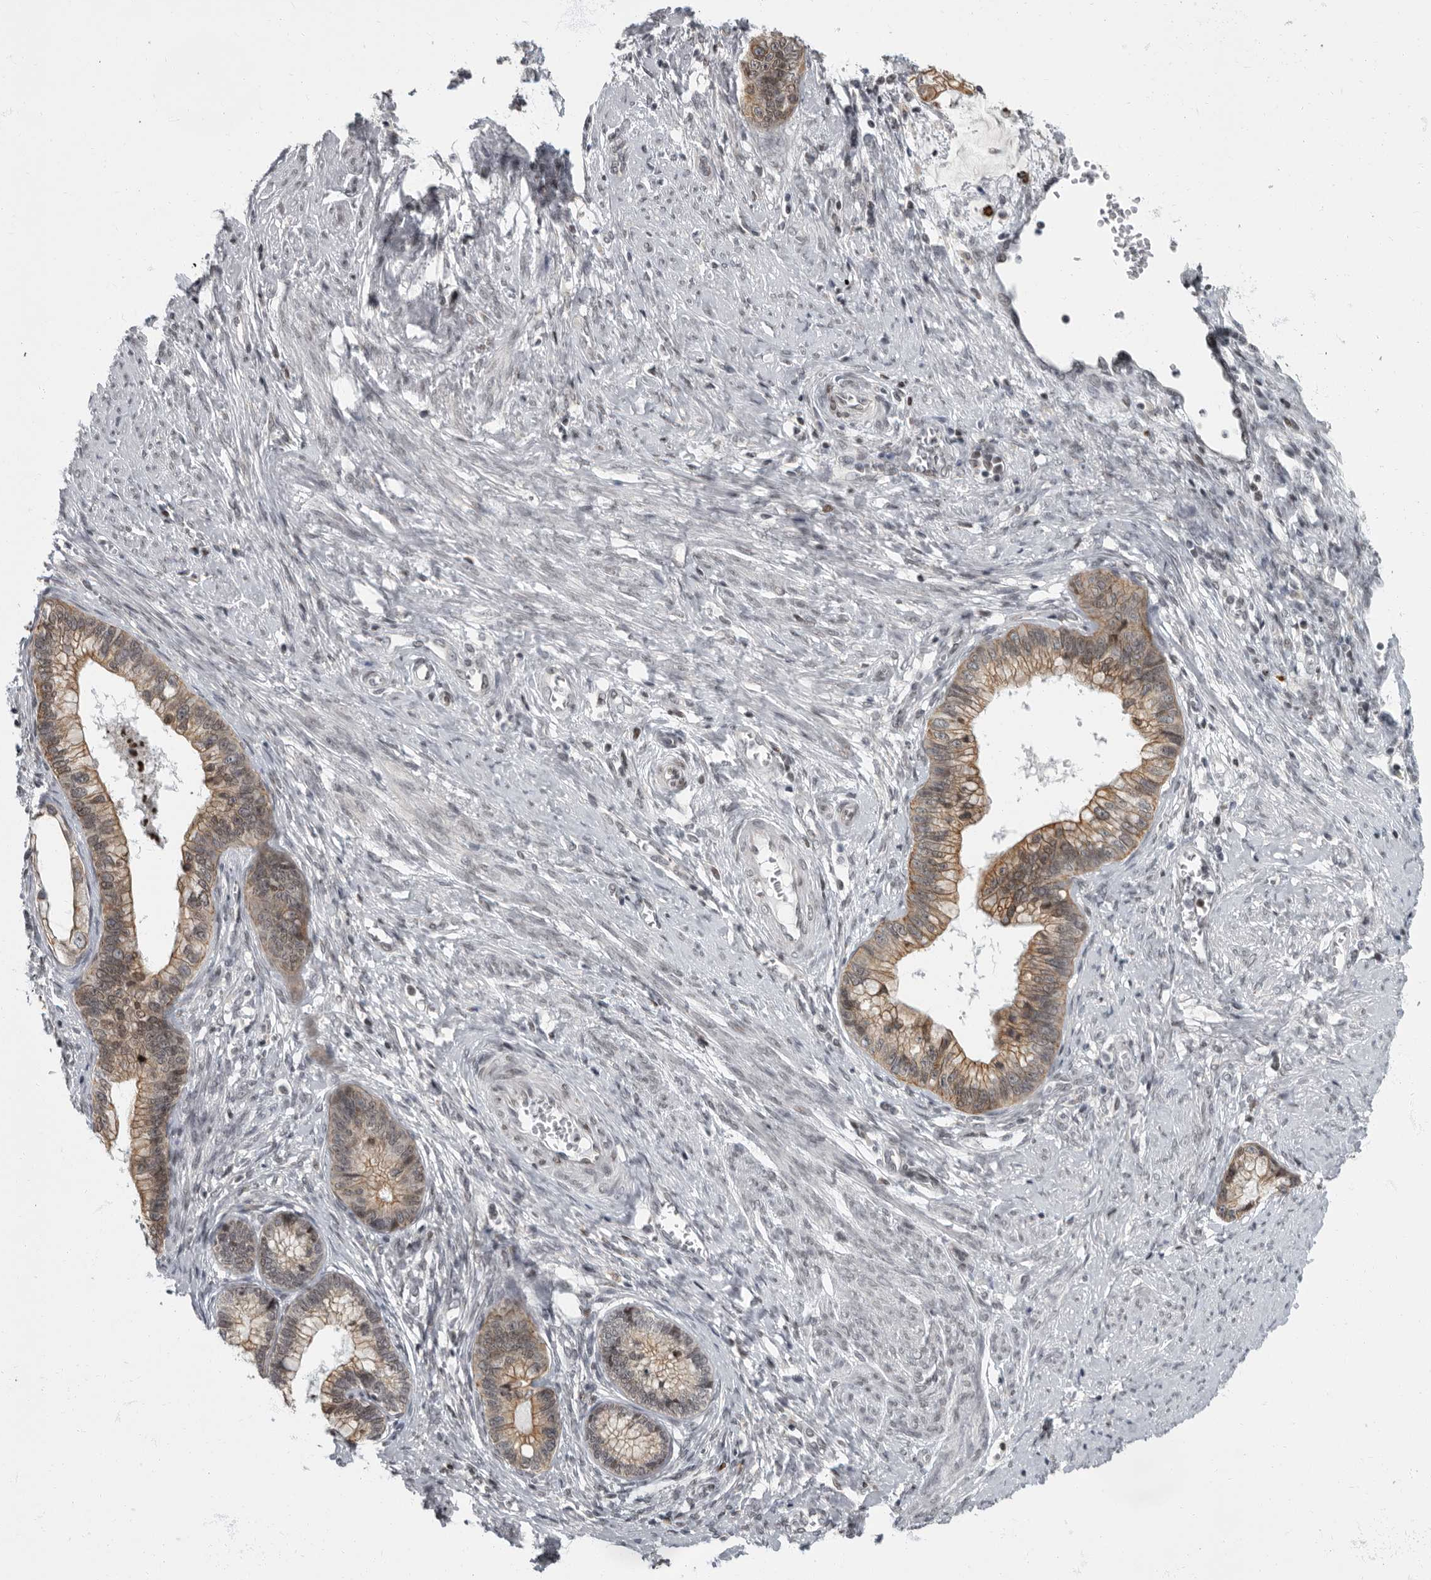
{"staining": {"intensity": "moderate", "quantity": ">75%", "location": "cytoplasmic/membranous"}, "tissue": "cervical cancer", "cell_type": "Tumor cells", "image_type": "cancer", "snomed": [{"axis": "morphology", "description": "Adenocarcinoma, NOS"}, {"axis": "topography", "description": "Cervix"}], "caption": "IHC (DAB) staining of human adenocarcinoma (cervical) reveals moderate cytoplasmic/membranous protein positivity in about >75% of tumor cells.", "gene": "EVI5", "patient": {"sex": "female", "age": 44}}